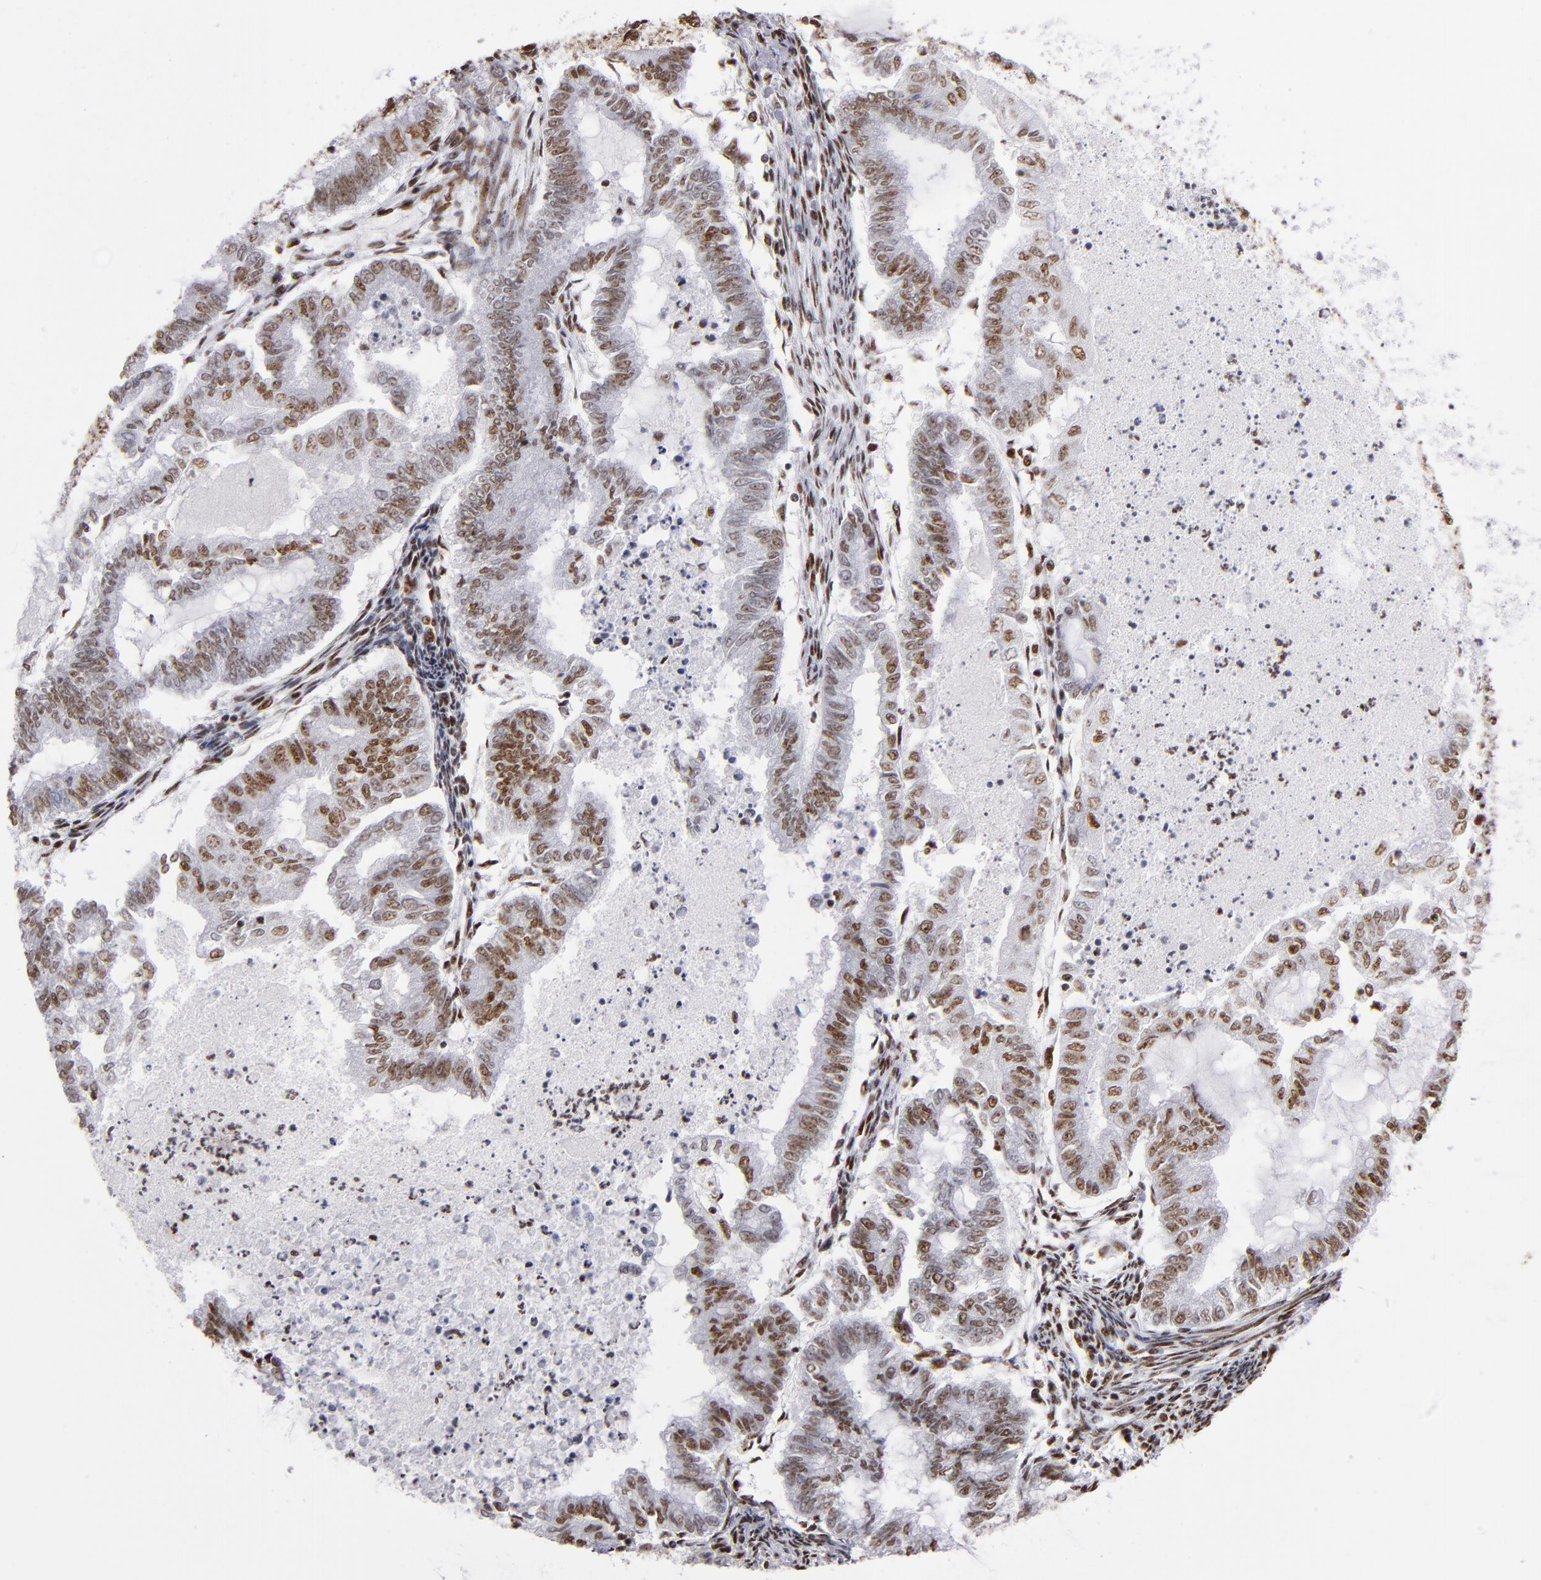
{"staining": {"intensity": "moderate", "quantity": ">75%", "location": "nuclear"}, "tissue": "endometrial cancer", "cell_type": "Tumor cells", "image_type": "cancer", "snomed": [{"axis": "morphology", "description": "Adenocarcinoma, NOS"}, {"axis": "topography", "description": "Endometrium"}], "caption": "DAB (3,3'-diaminobenzidine) immunohistochemical staining of endometrial cancer (adenocarcinoma) displays moderate nuclear protein staining in approximately >75% of tumor cells. (DAB (3,3'-diaminobenzidine) IHC, brown staining for protein, blue staining for nuclei).", "gene": "MRE11", "patient": {"sex": "female", "age": 79}}